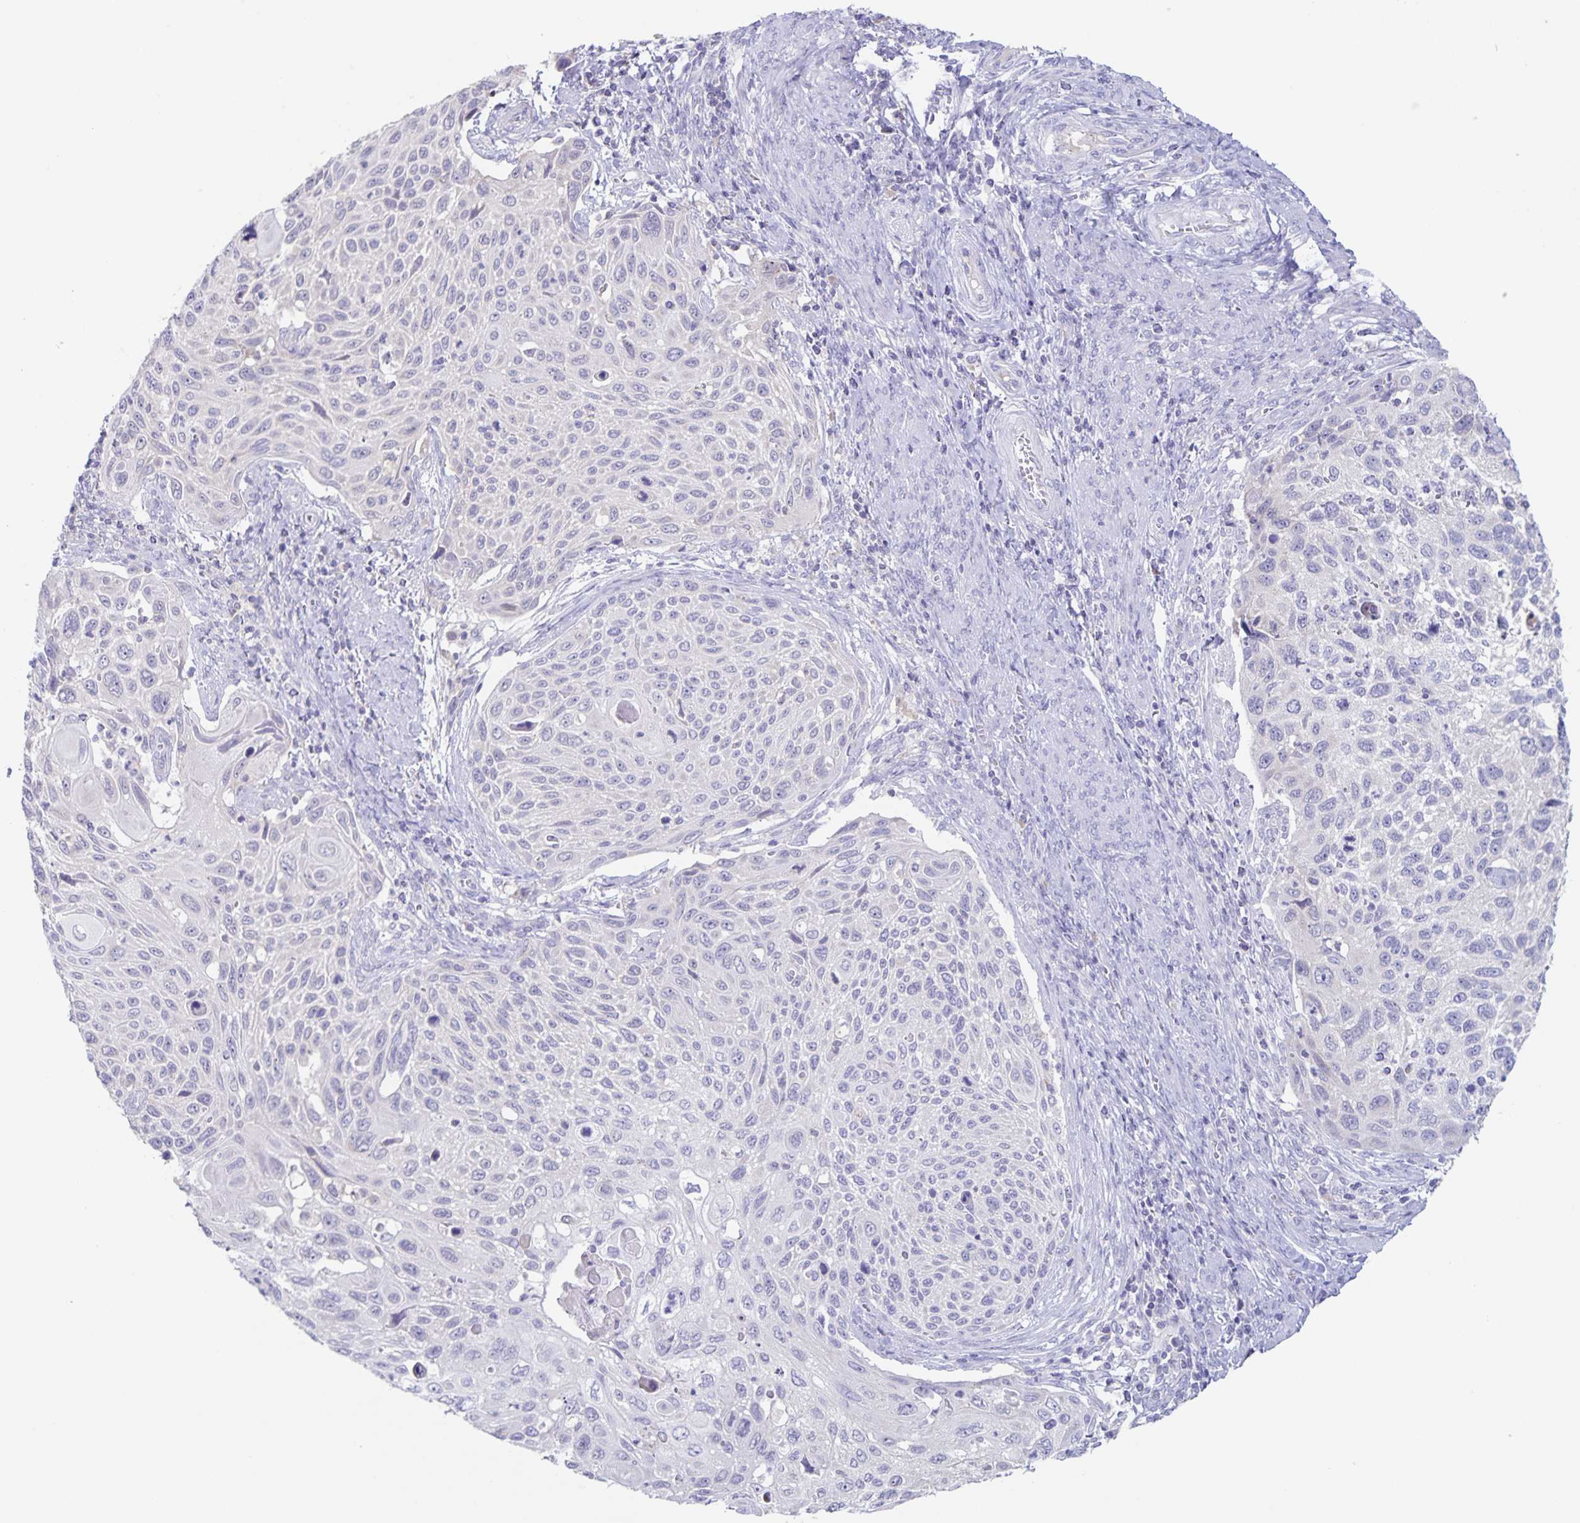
{"staining": {"intensity": "negative", "quantity": "none", "location": "none"}, "tissue": "cervical cancer", "cell_type": "Tumor cells", "image_type": "cancer", "snomed": [{"axis": "morphology", "description": "Squamous cell carcinoma, NOS"}, {"axis": "topography", "description": "Cervix"}], "caption": "Human cervical cancer stained for a protein using immunohistochemistry shows no staining in tumor cells.", "gene": "RPL36A", "patient": {"sex": "female", "age": 70}}